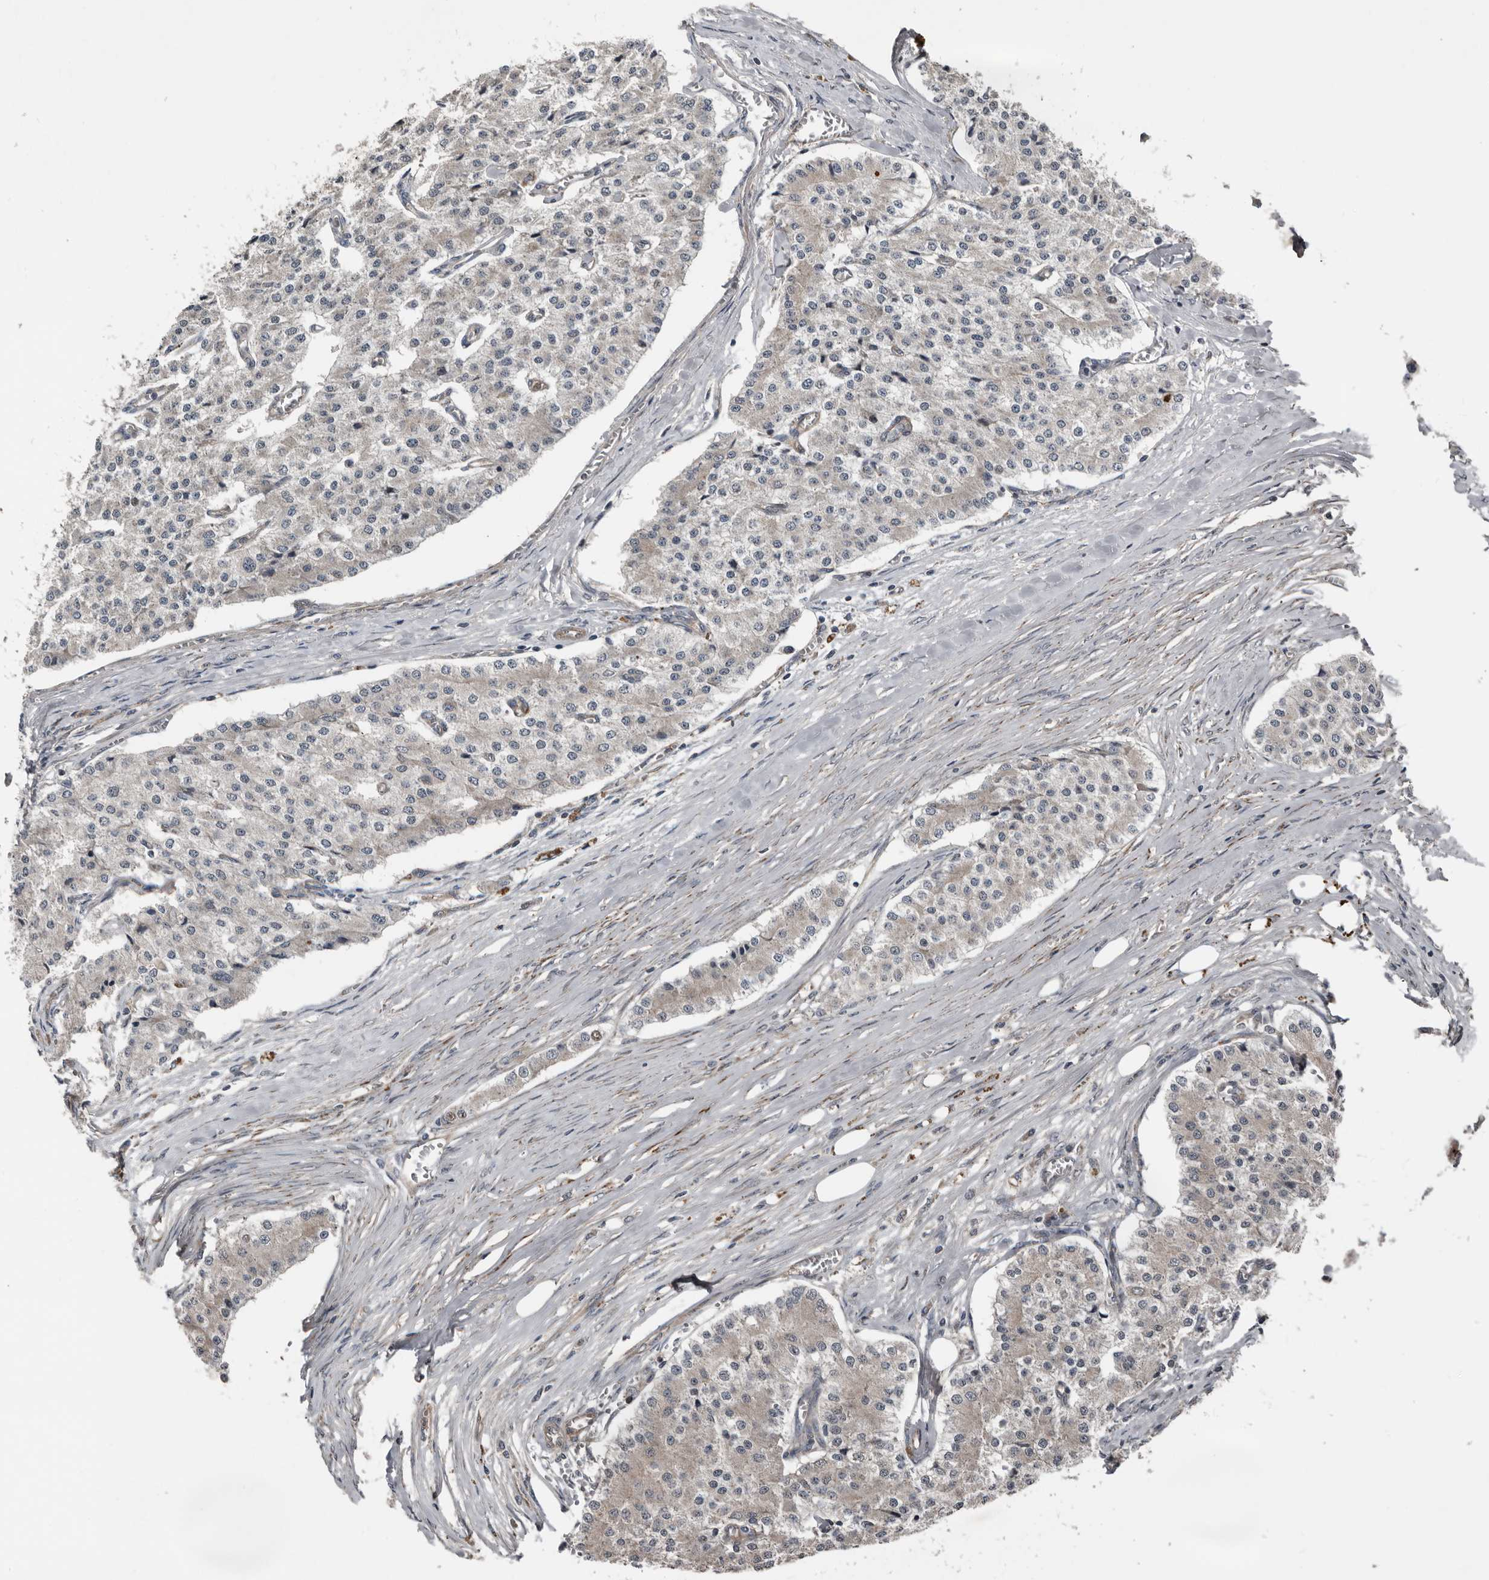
{"staining": {"intensity": "weak", "quantity": "<25%", "location": "cytoplasmic/membranous"}, "tissue": "carcinoid", "cell_type": "Tumor cells", "image_type": "cancer", "snomed": [{"axis": "morphology", "description": "Carcinoid, malignant, NOS"}, {"axis": "topography", "description": "Colon"}], "caption": "This is an immunohistochemistry photomicrograph of human carcinoid. There is no expression in tumor cells.", "gene": "DNAJB4", "patient": {"sex": "female", "age": 52}}